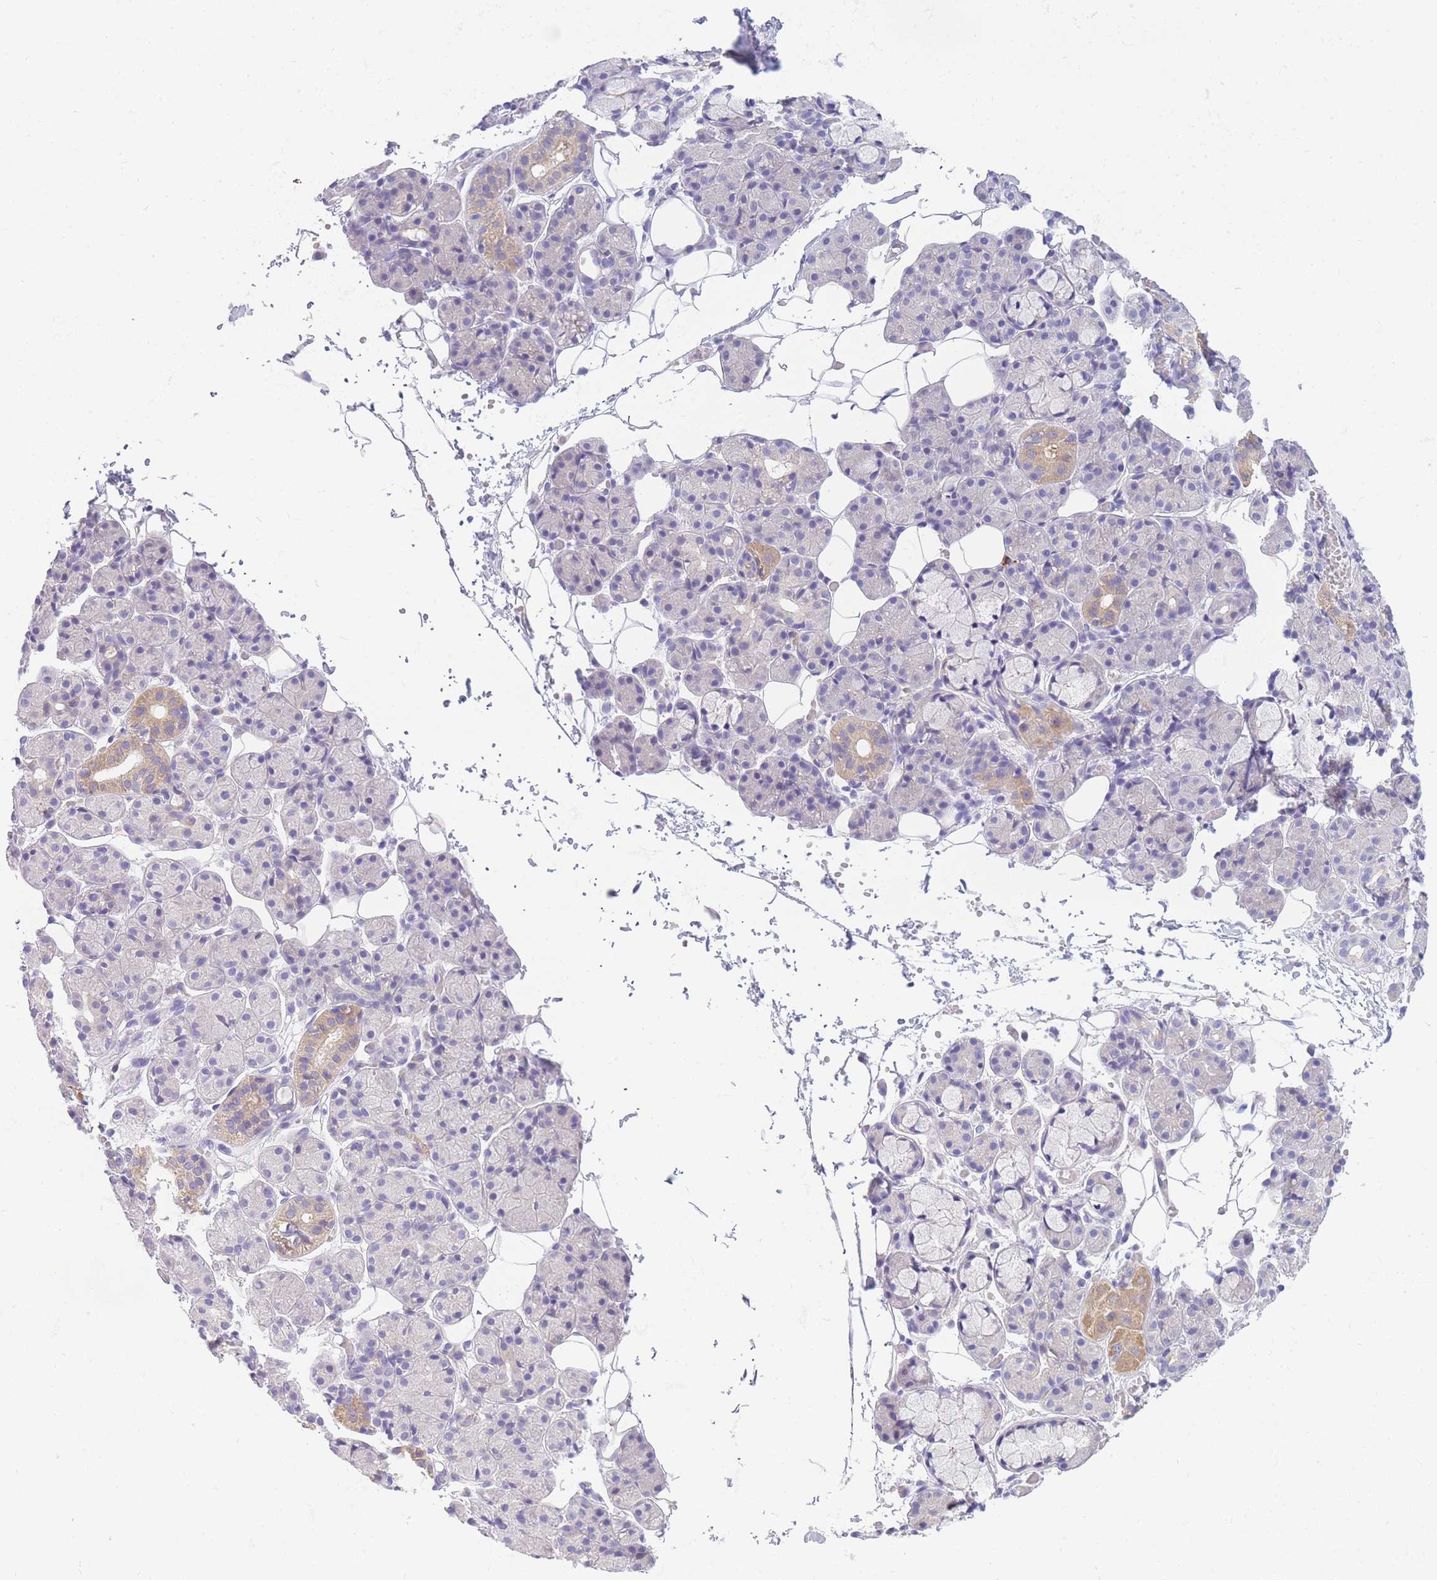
{"staining": {"intensity": "moderate", "quantity": "<25%", "location": "cytoplasmic/membranous"}, "tissue": "salivary gland", "cell_type": "Glandular cells", "image_type": "normal", "snomed": [{"axis": "morphology", "description": "Normal tissue, NOS"}, {"axis": "topography", "description": "Salivary gland"}], "caption": "Immunohistochemistry micrograph of unremarkable human salivary gland stained for a protein (brown), which displays low levels of moderate cytoplasmic/membranous positivity in approximately <25% of glandular cells.", "gene": "DHRS11", "patient": {"sex": "male", "age": 63}}